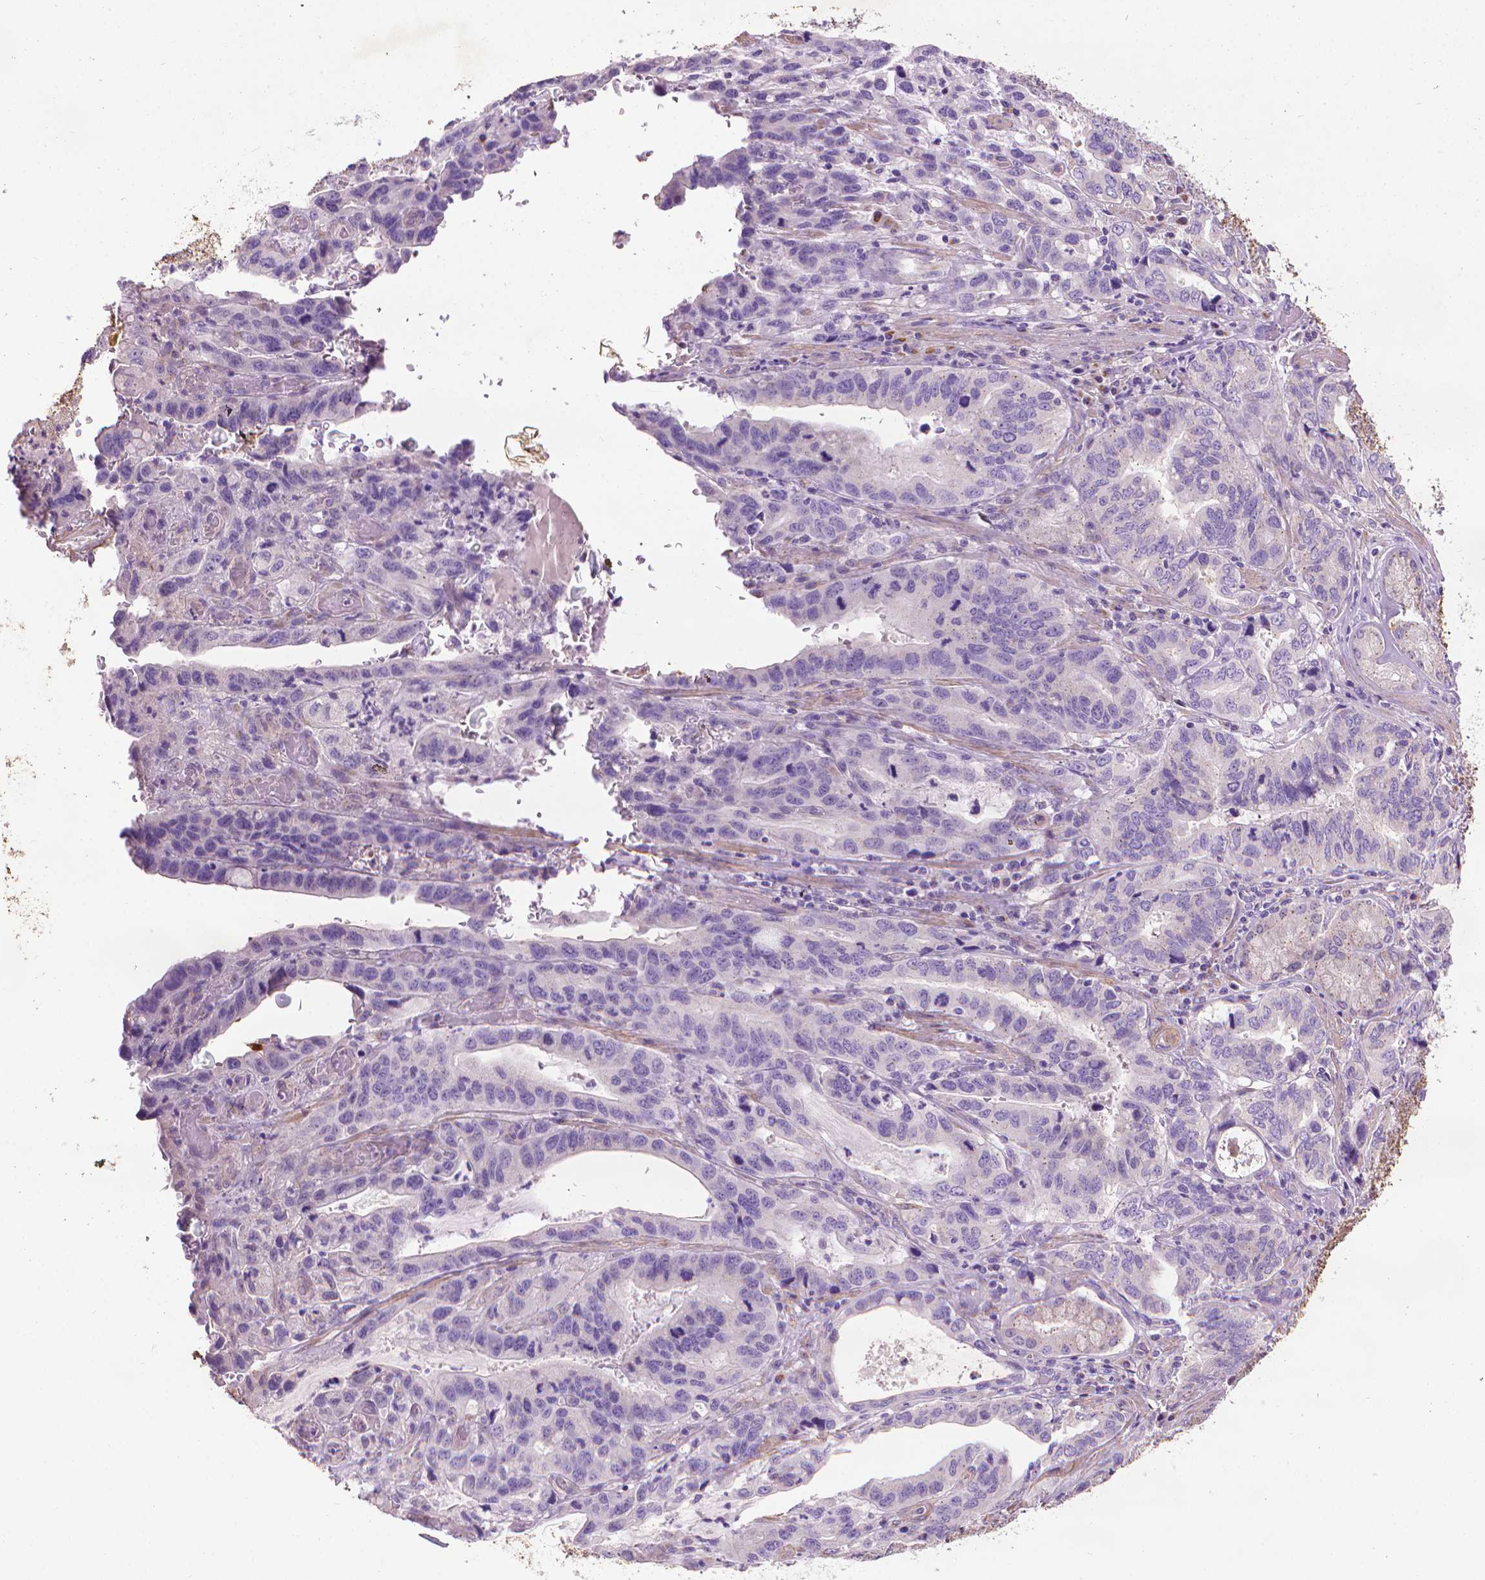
{"staining": {"intensity": "negative", "quantity": "none", "location": "none"}, "tissue": "stomach cancer", "cell_type": "Tumor cells", "image_type": "cancer", "snomed": [{"axis": "morphology", "description": "Adenocarcinoma, NOS"}, {"axis": "topography", "description": "Stomach, lower"}], "caption": "A high-resolution photomicrograph shows IHC staining of stomach adenocarcinoma, which shows no significant expression in tumor cells.", "gene": "AQP10", "patient": {"sex": "female", "age": 76}}